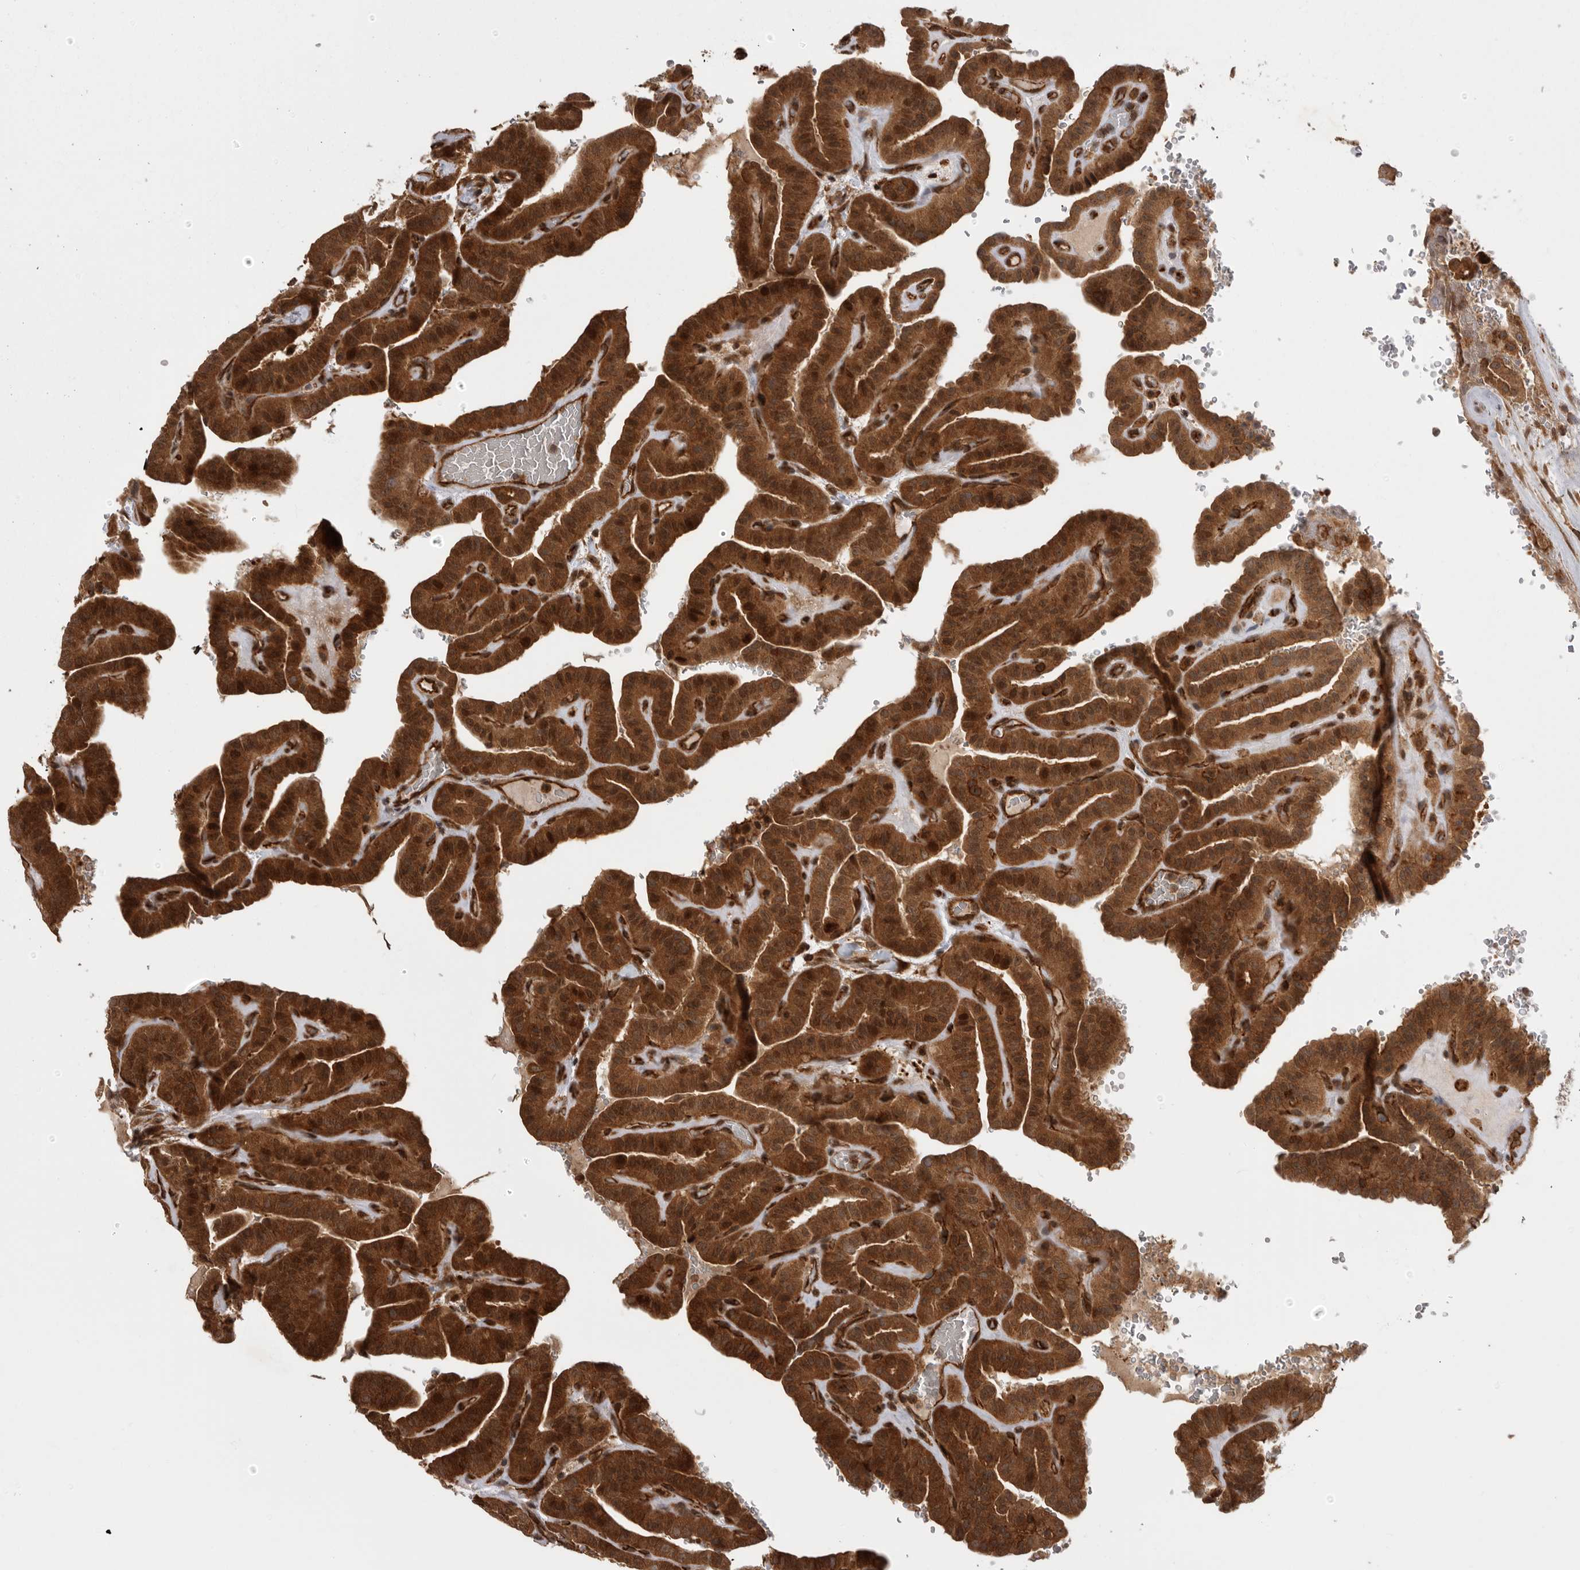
{"staining": {"intensity": "strong", "quantity": ">75%", "location": "cytoplasmic/membranous,nuclear"}, "tissue": "thyroid cancer", "cell_type": "Tumor cells", "image_type": "cancer", "snomed": [{"axis": "morphology", "description": "Papillary adenocarcinoma, NOS"}, {"axis": "topography", "description": "Thyroid gland"}], "caption": "Immunohistochemical staining of thyroid cancer demonstrates high levels of strong cytoplasmic/membranous and nuclear protein expression in approximately >75% of tumor cells.", "gene": "DHDDS", "patient": {"sex": "male", "age": 77}}